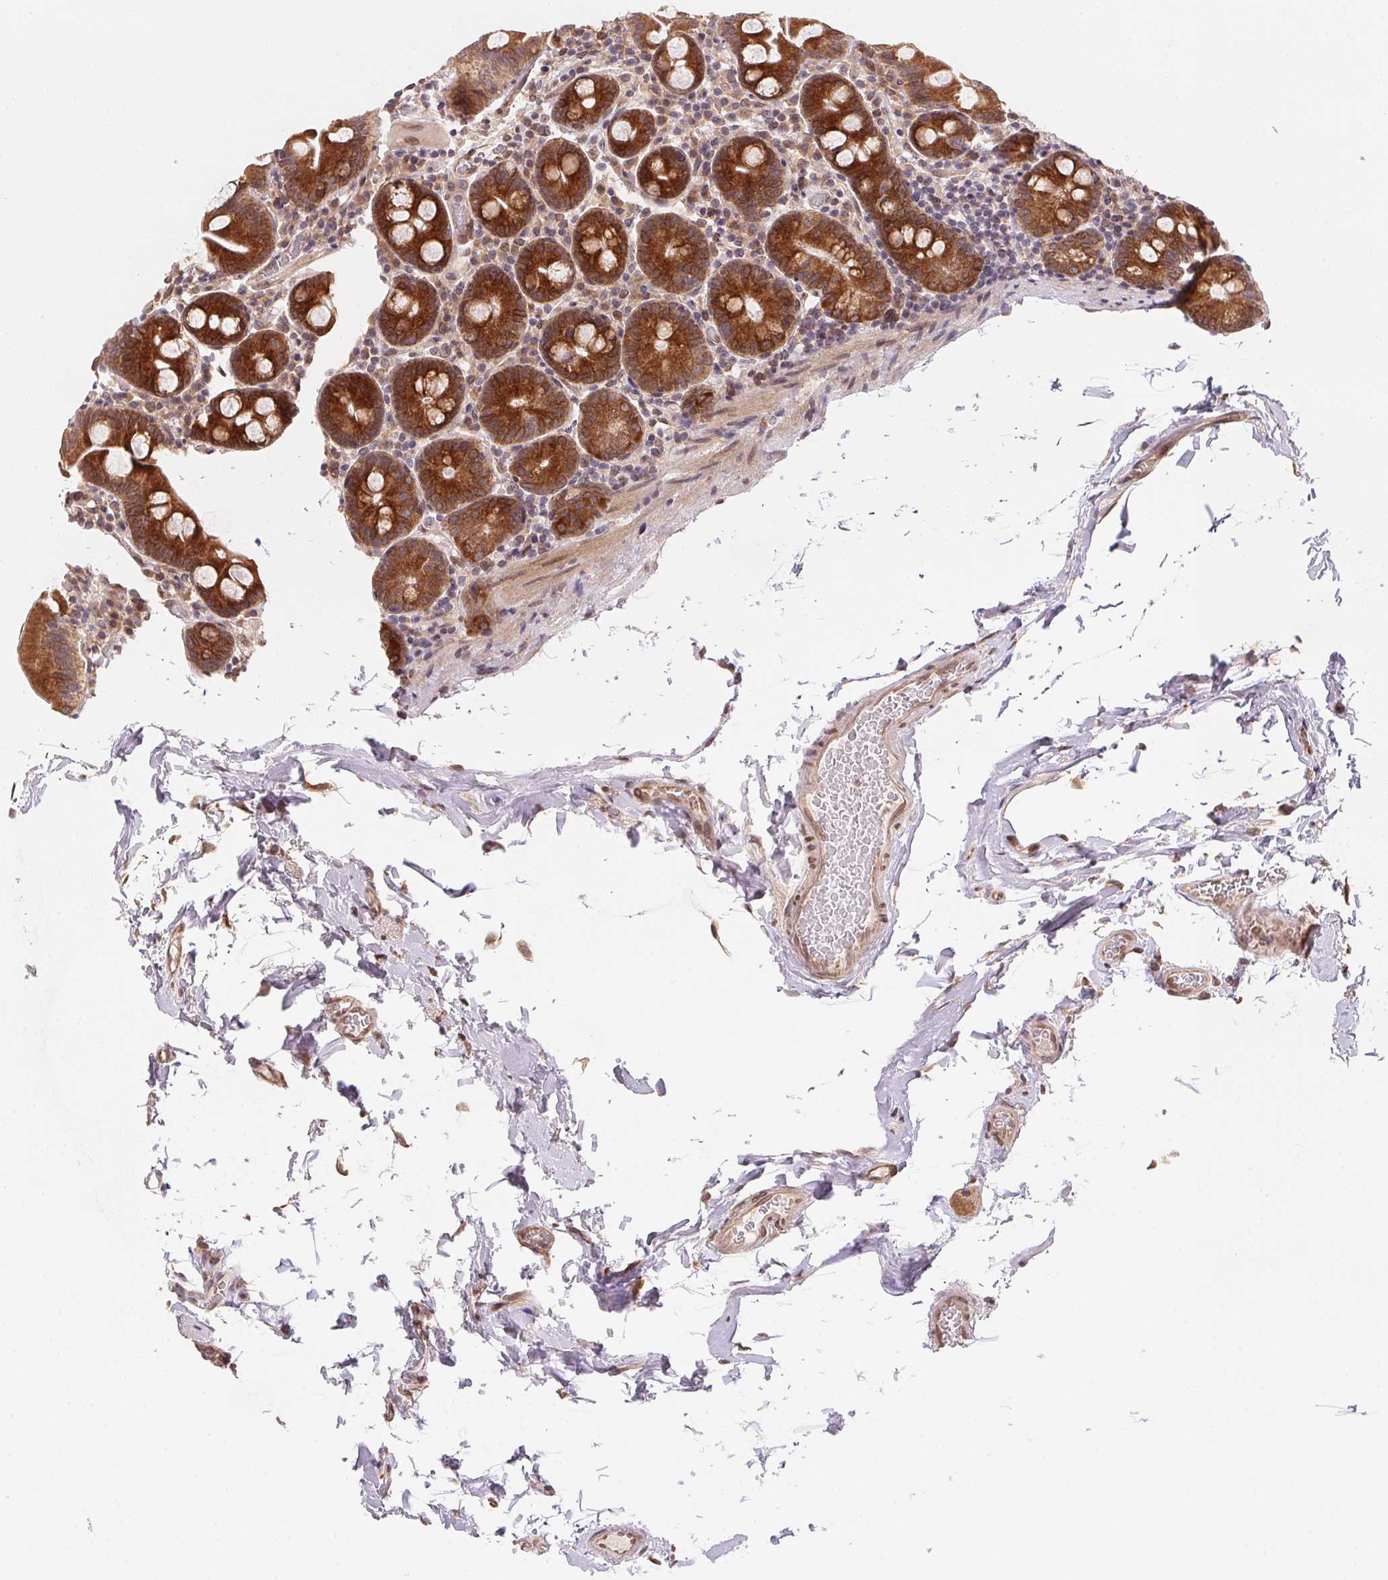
{"staining": {"intensity": "strong", "quantity": ">75%", "location": "cytoplasmic/membranous"}, "tissue": "small intestine", "cell_type": "Glandular cells", "image_type": "normal", "snomed": [{"axis": "morphology", "description": "Normal tissue, NOS"}, {"axis": "topography", "description": "Small intestine"}], "caption": "The photomicrograph exhibits staining of benign small intestine, revealing strong cytoplasmic/membranous protein staining (brown color) within glandular cells.", "gene": "EI24", "patient": {"sex": "female", "age": 68}}